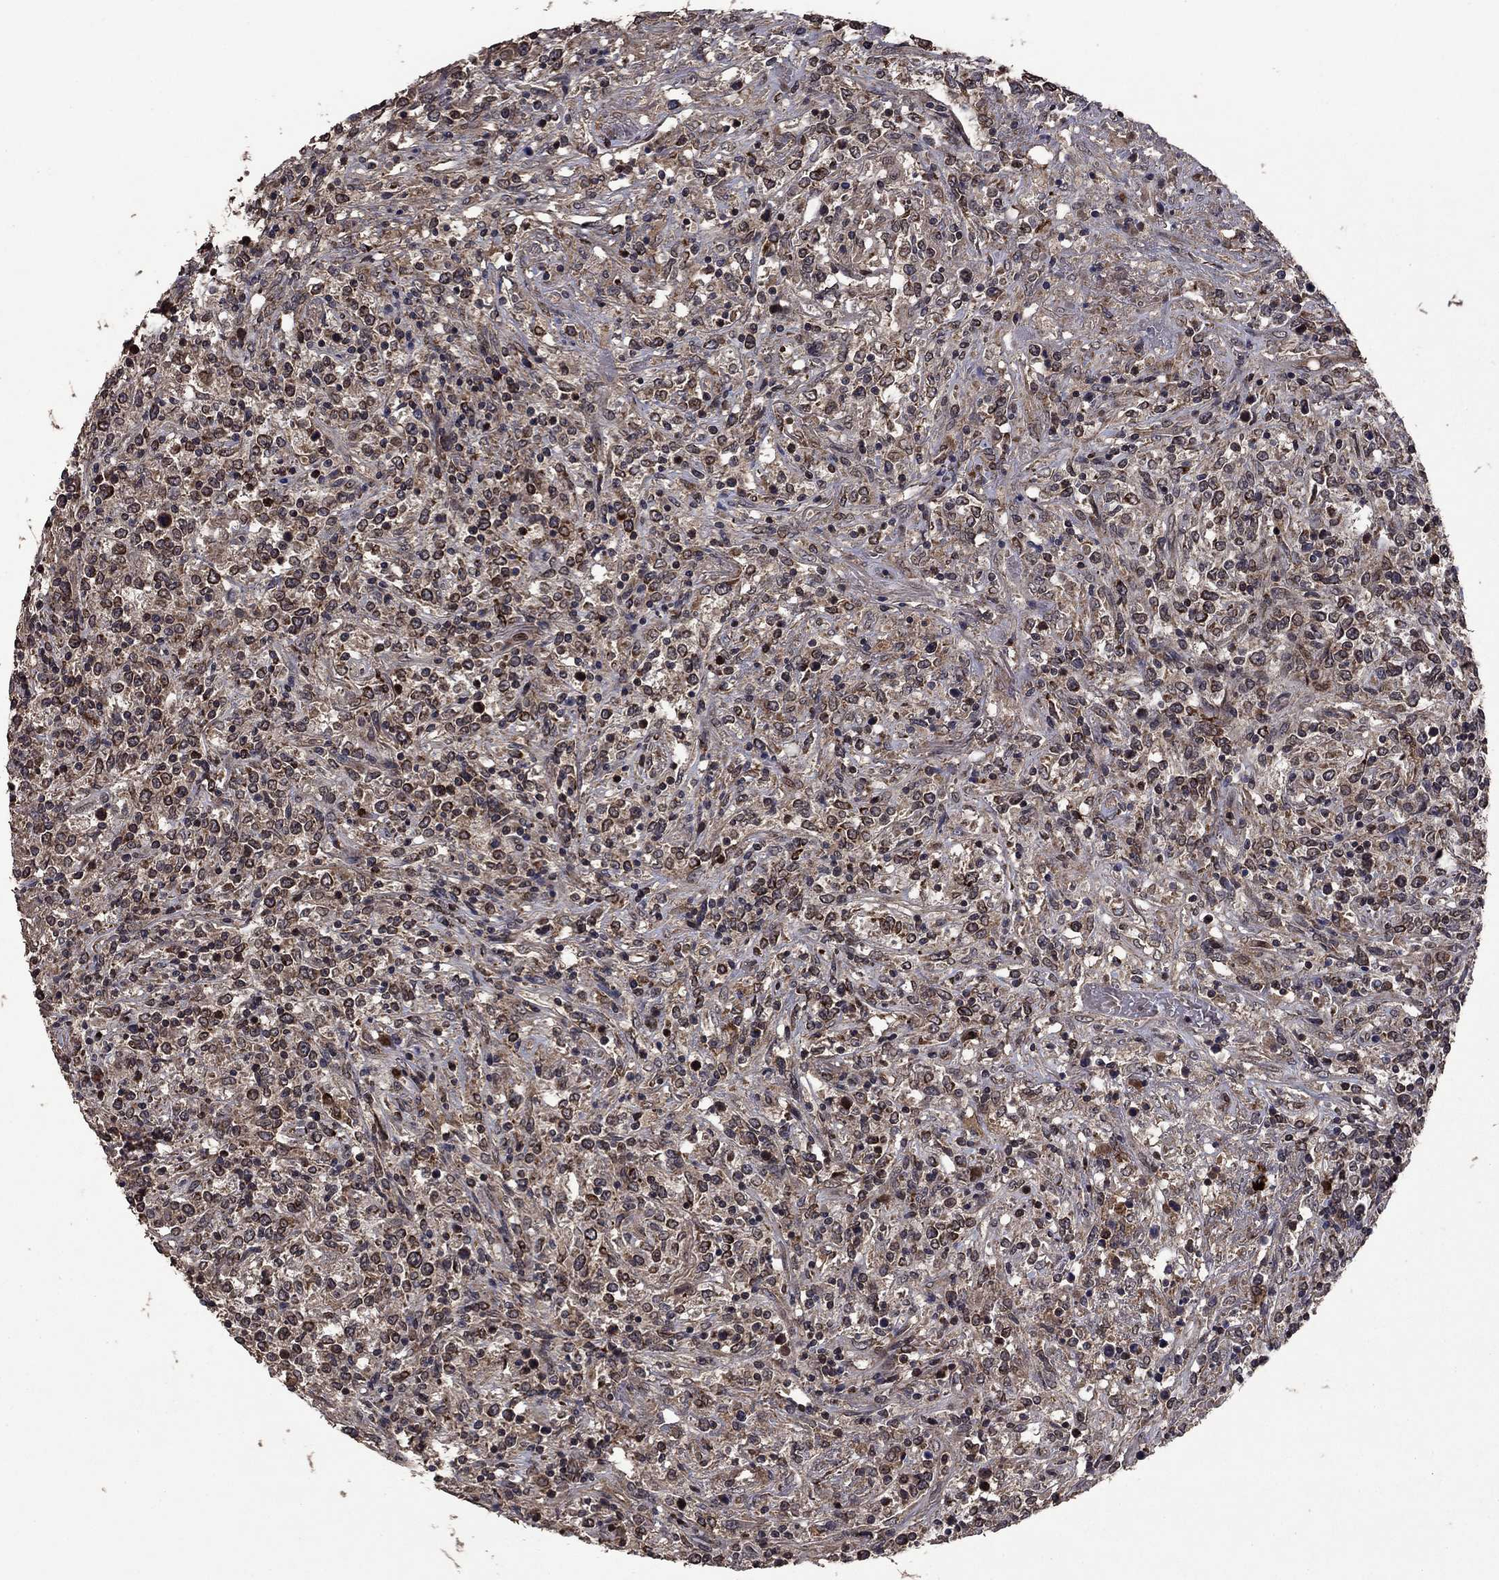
{"staining": {"intensity": "negative", "quantity": "none", "location": "none"}, "tissue": "lymphoma", "cell_type": "Tumor cells", "image_type": "cancer", "snomed": [{"axis": "morphology", "description": "Malignant lymphoma, non-Hodgkin's type, High grade"}, {"axis": "topography", "description": "Lung"}], "caption": "This is a photomicrograph of IHC staining of malignant lymphoma, non-Hodgkin's type (high-grade), which shows no staining in tumor cells. Brightfield microscopy of IHC stained with DAB (3,3'-diaminobenzidine) (brown) and hematoxylin (blue), captured at high magnification.", "gene": "DHRS1", "patient": {"sex": "male", "age": 79}}